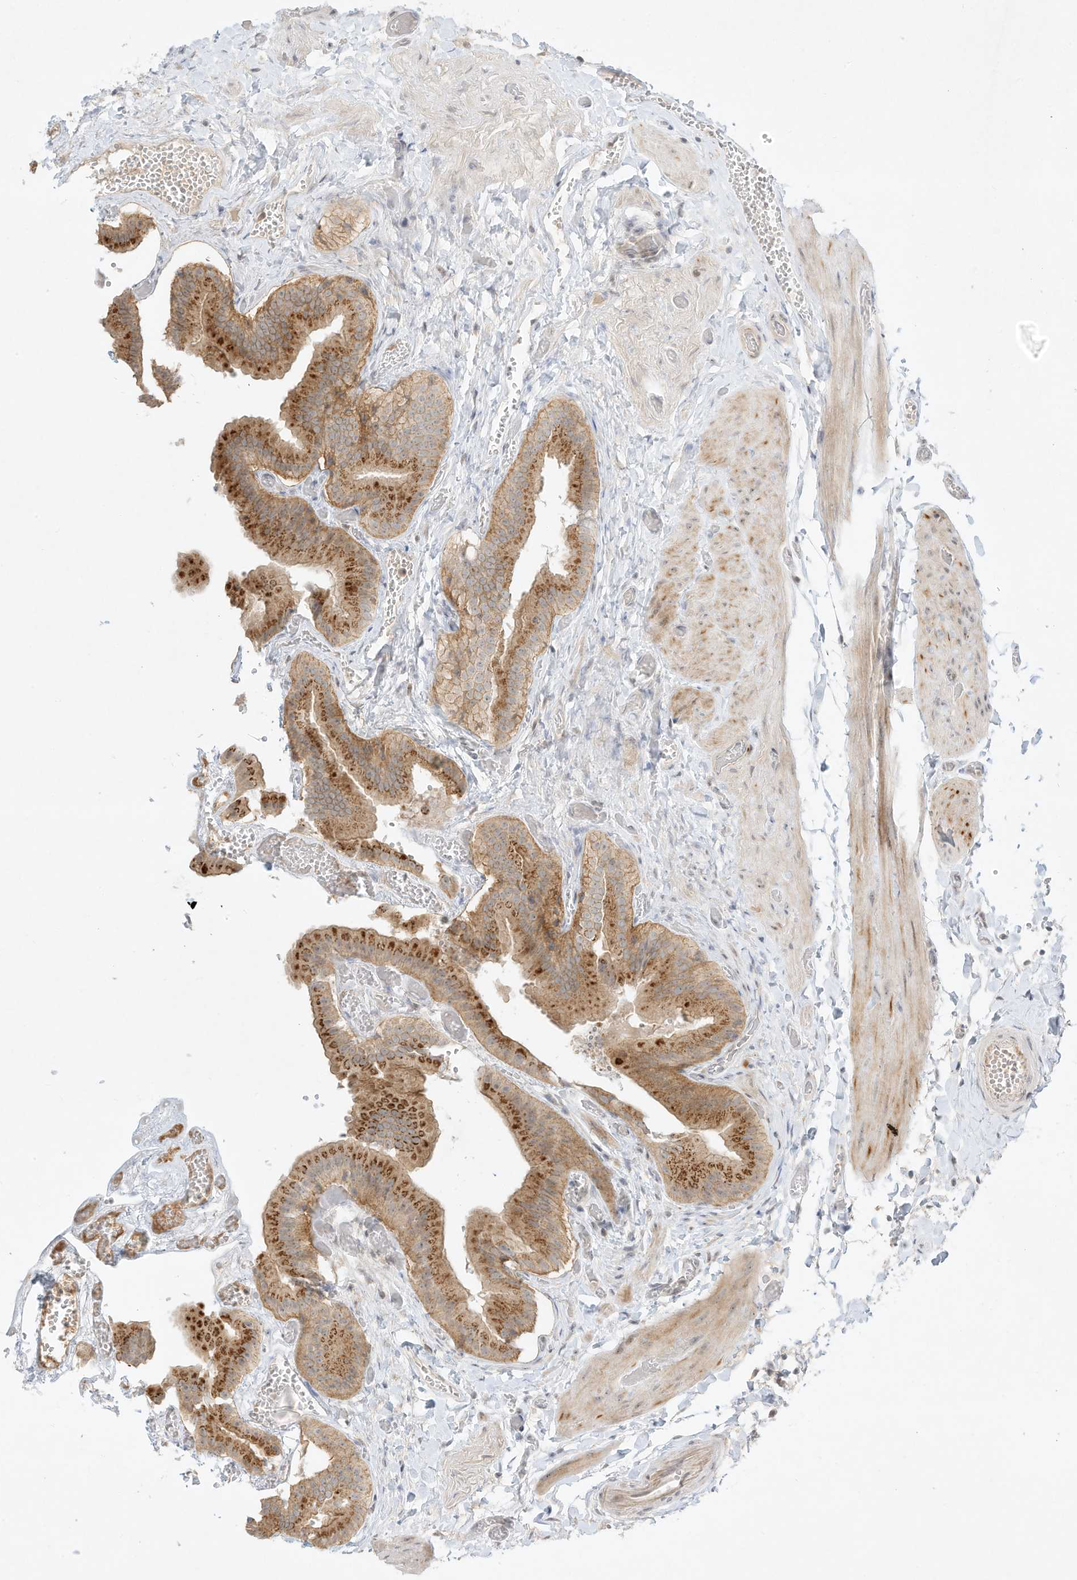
{"staining": {"intensity": "moderate", "quantity": ">75%", "location": "cytoplasmic/membranous"}, "tissue": "gallbladder", "cell_type": "Glandular cells", "image_type": "normal", "snomed": [{"axis": "morphology", "description": "Normal tissue, NOS"}, {"axis": "topography", "description": "Gallbladder"}], "caption": "Protein staining of unremarkable gallbladder shows moderate cytoplasmic/membranous expression in approximately >75% of glandular cells.", "gene": "PAK6", "patient": {"sex": "female", "age": 64}}